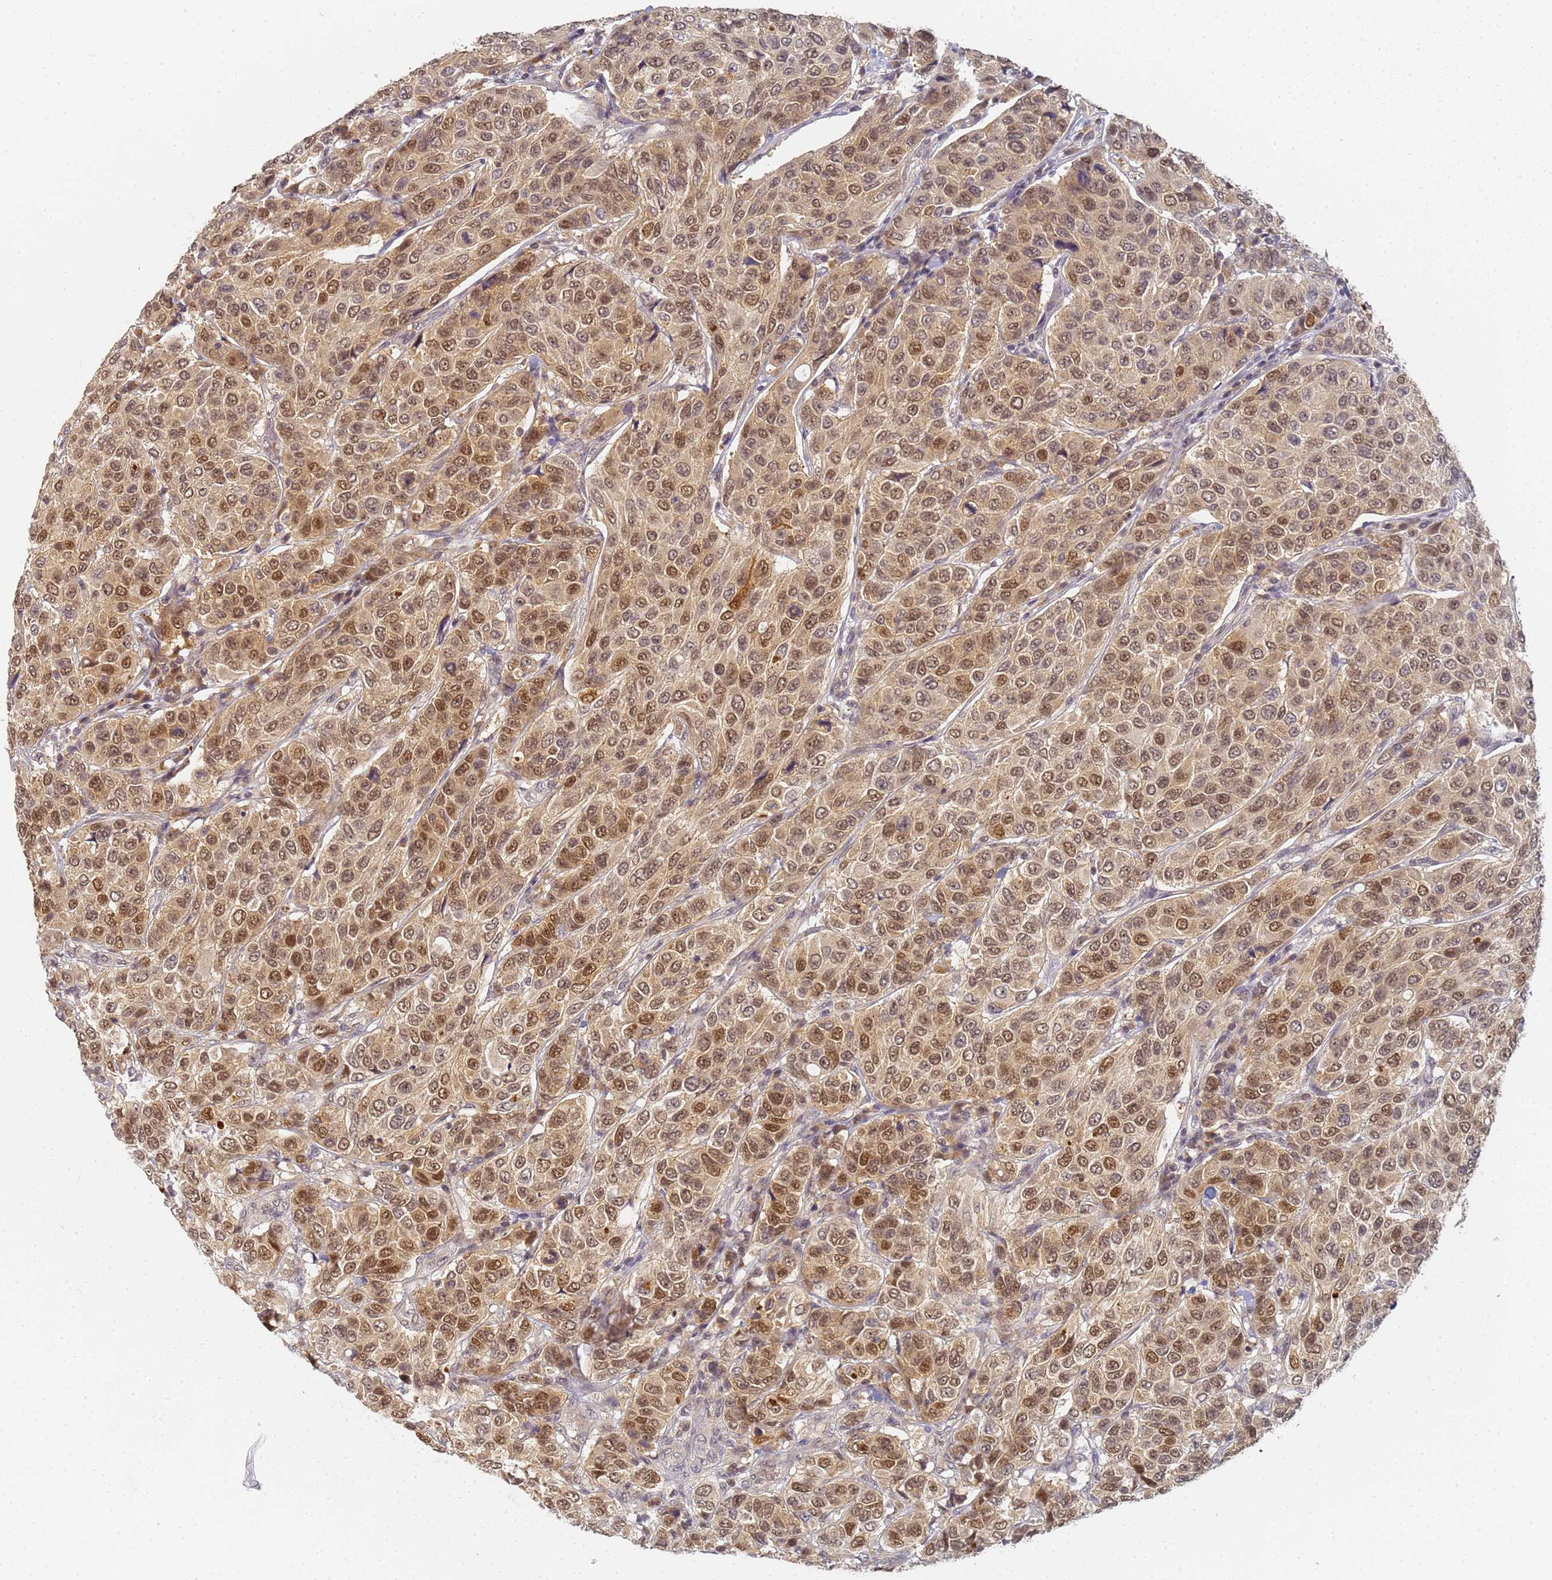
{"staining": {"intensity": "moderate", "quantity": ">75%", "location": "nuclear"}, "tissue": "breast cancer", "cell_type": "Tumor cells", "image_type": "cancer", "snomed": [{"axis": "morphology", "description": "Duct carcinoma"}, {"axis": "topography", "description": "Breast"}], "caption": "Immunohistochemistry (IHC) micrograph of breast invasive ductal carcinoma stained for a protein (brown), which demonstrates medium levels of moderate nuclear staining in approximately >75% of tumor cells.", "gene": "HMCES", "patient": {"sex": "female", "age": 55}}